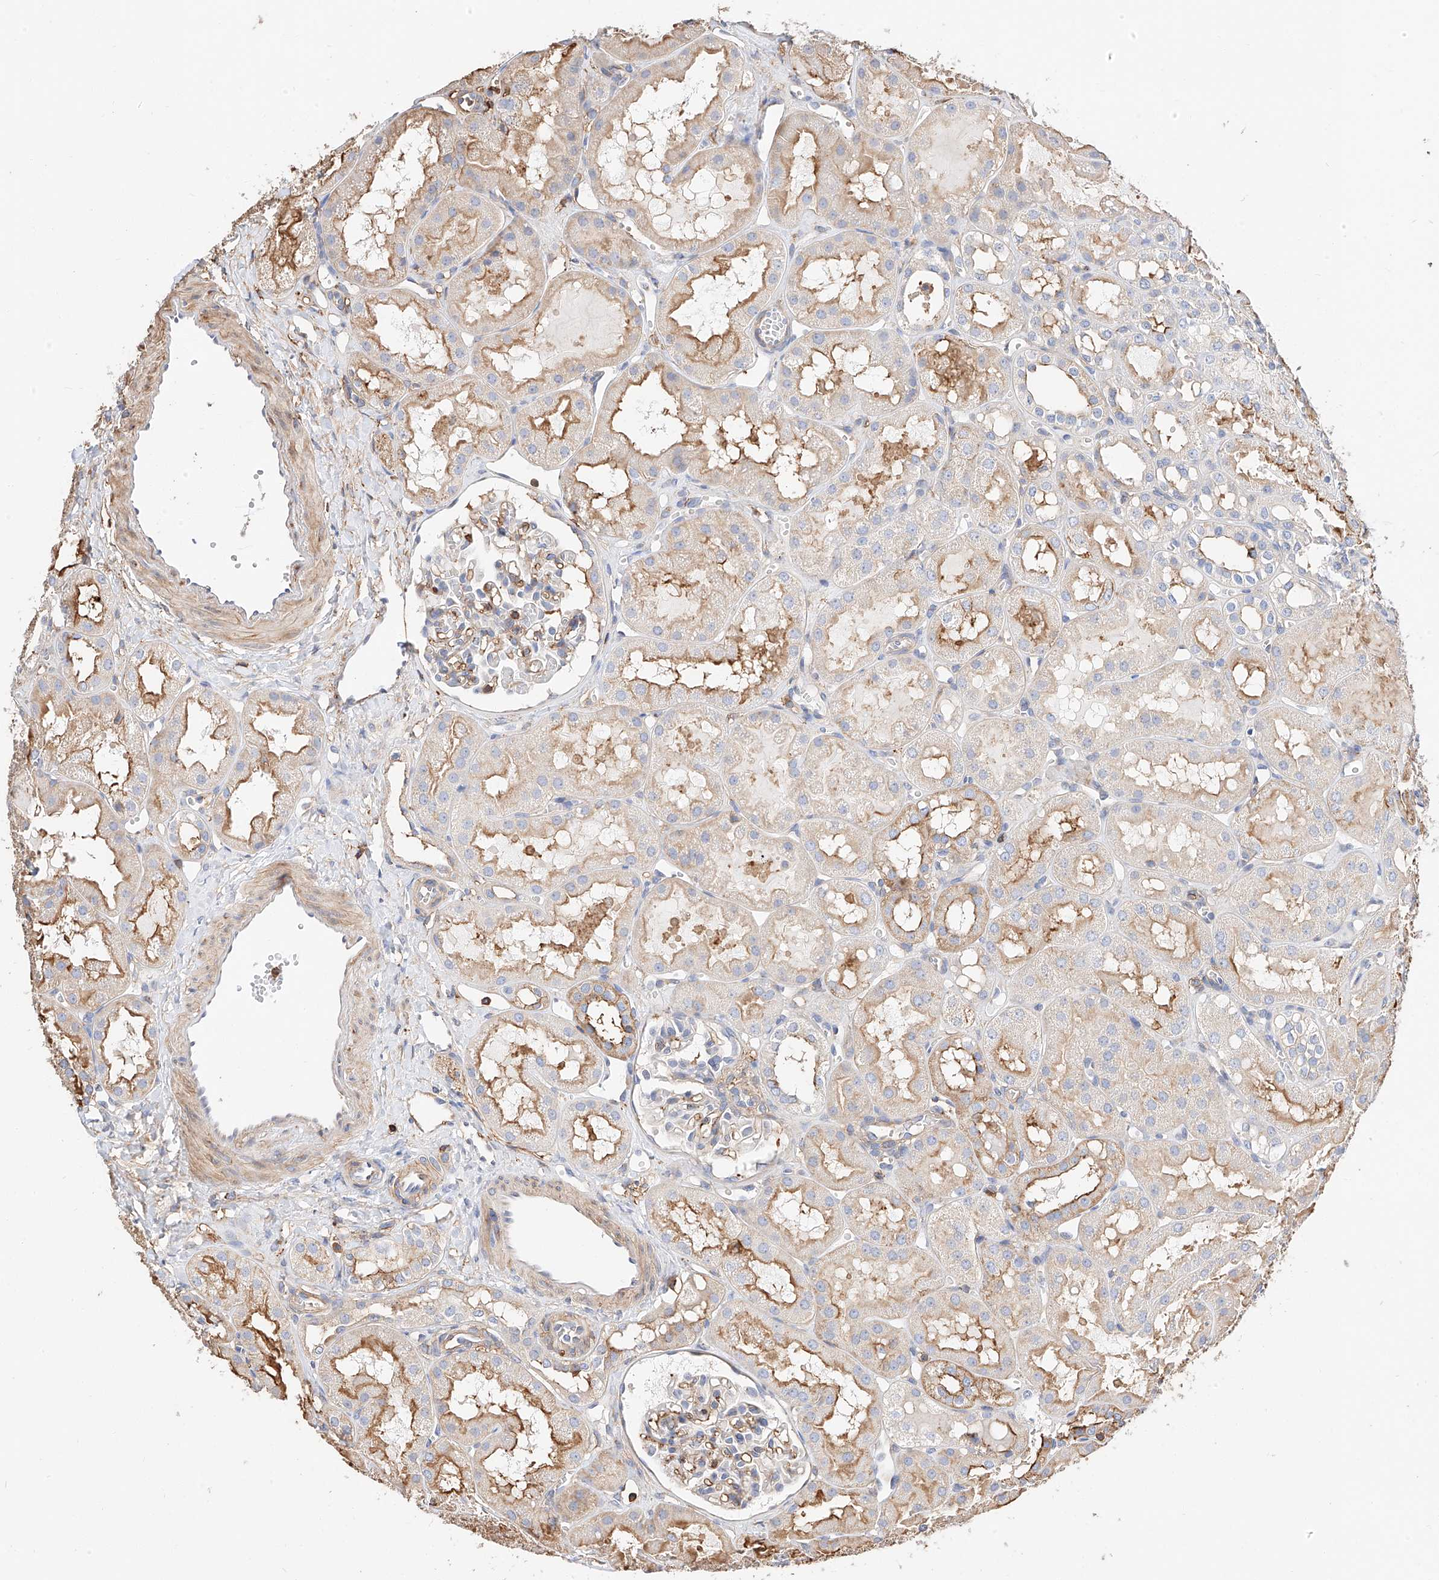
{"staining": {"intensity": "moderate", "quantity": "<25%", "location": "cytoplasmic/membranous"}, "tissue": "kidney", "cell_type": "Cells in glomeruli", "image_type": "normal", "snomed": [{"axis": "morphology", "description": "Normal tissue, NOS"}, {"axis": "topography", "description": "Kidney"}], "caption": "Immunohistochemistry (IHC) photomicrograph of benign kidney: human kidney stained using immunohistochemistry shows low levels of moderate protein expression localized specifically in the cytoplasmic/membranous of cells in glomeruli, appearing as a cytoplasmic/membranous brown color.", "gene": "WFS1", "patient": {"sex": "male", "age": 16}}